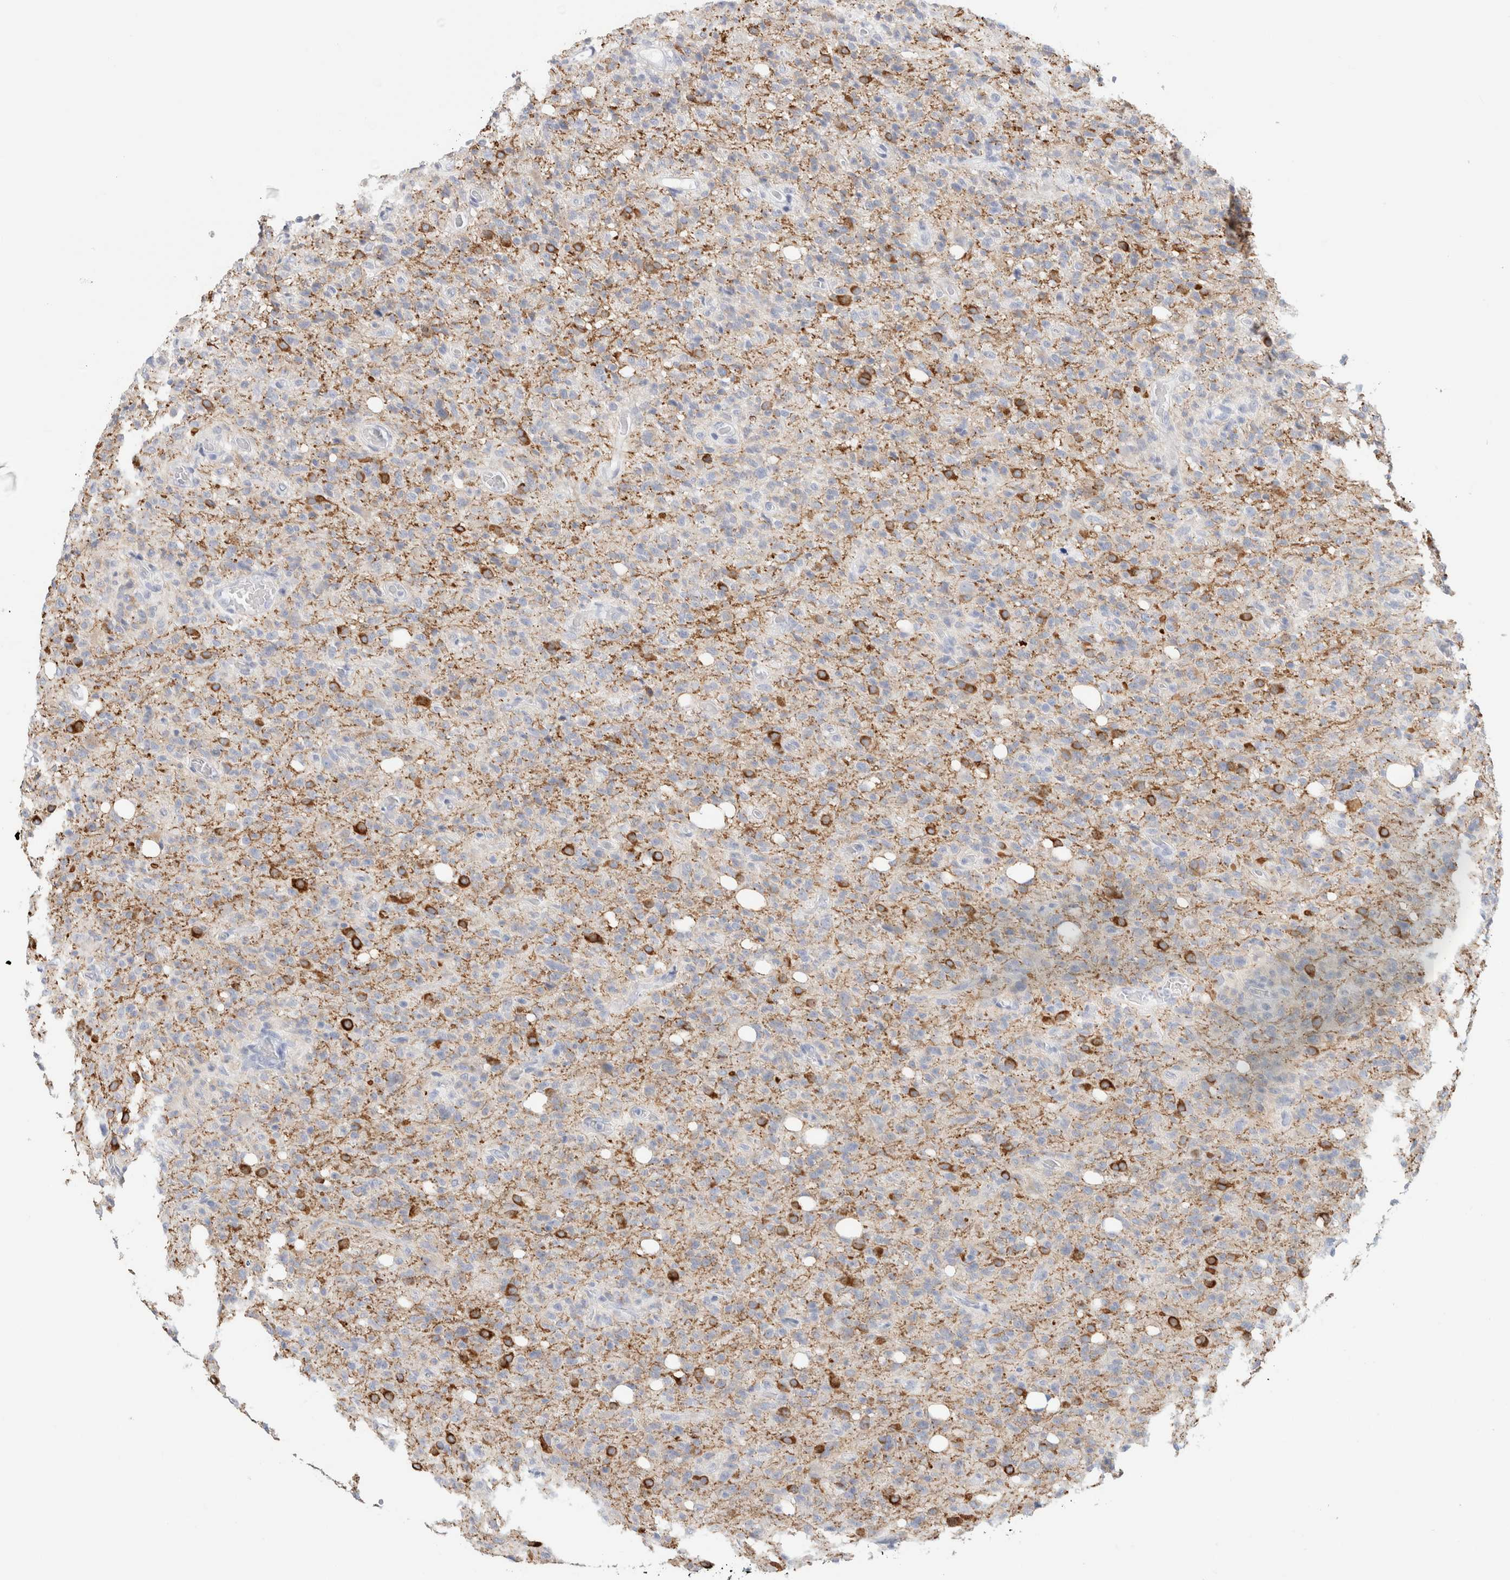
{"staining": {"intensity": "negative", "quantity": "none", "location": "none"}, "tissue": "glioma", "cell_type": "Tumor cells", "image_type": "cancer", "snomed": [{"axis": "morphology", "description": "Glioma, malignant, High grade"}, {"axis": "topography", "description": "Brain"}], "caption": "High magnification brightfield microscopy of glioma stained with DAB (3,3'-diaminobenzidine) (brown) and counterstained with hematoxylin (blue): tumor cells show no significant staining. (Brightfield microscopy of DAB (3,3'-diaminobenzidine) immunohistochemistry at high magnification).", "gene": "RTN4", "patient": {"sex": "female", "age": 57}}